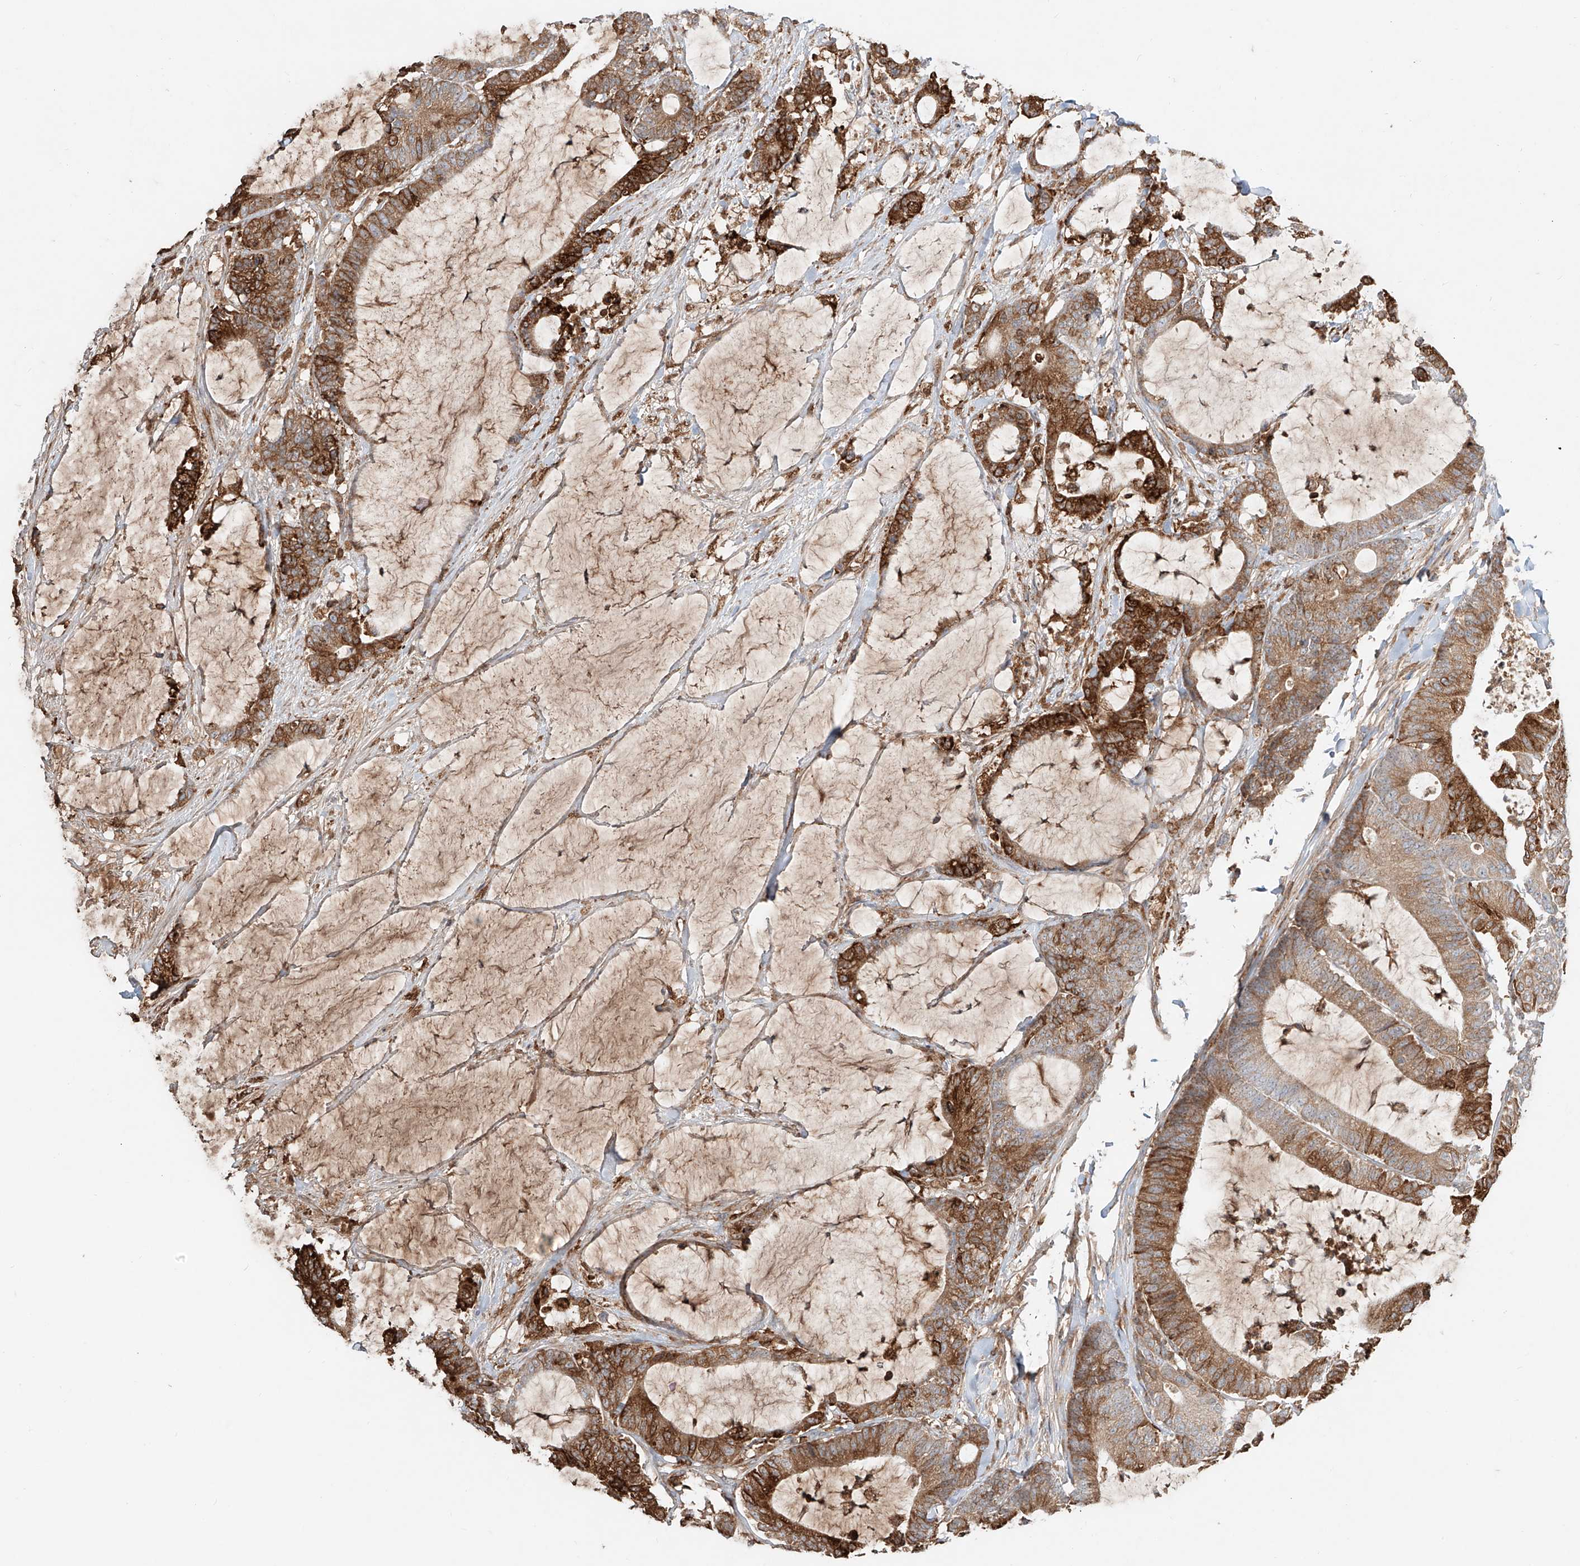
{"staining": {"intensity": "moderate", "quantity": ">75%", "location": "cytoplasmic/membranous"}, "tissue": "colorectal cancer", "cell_type": "Tumor cells", "image_type": "cancer", "snomed": [{"axis": "morphology", "description": "Adenocarcinoma, NOS"}, {"axis": "topography", "description": "Colon"}], "caption": "A photomicrograph showing moderate cytoplasmic/membranous expression in about >75% of tumor cells in adenocarcinoma (colorectal), as visualized by brown immunohistochemical staining.", "gene": "ERO1A", "patient": {"sex": "female", "age": 84}}